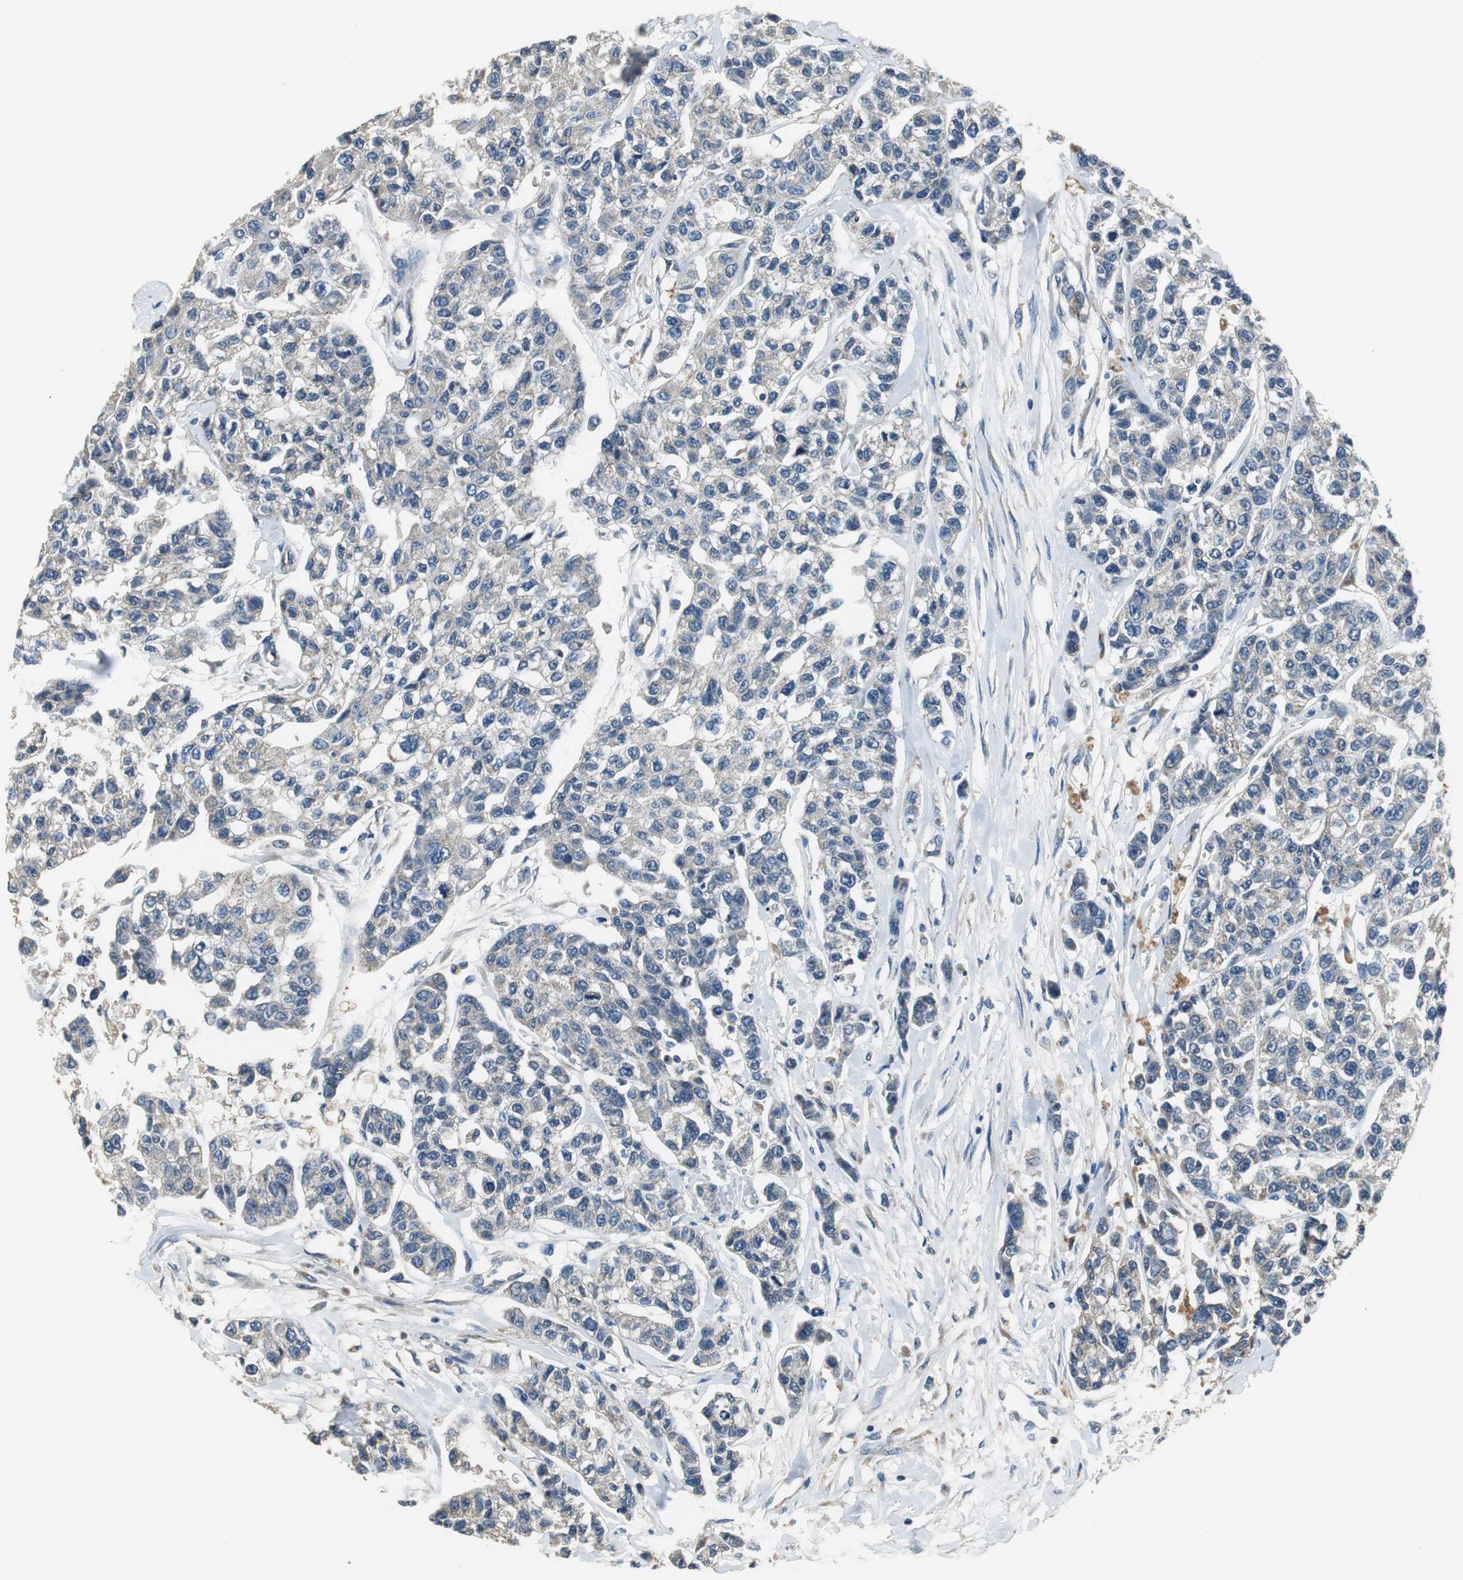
{"staining": {"intensity": "negative", "quantity": "none", "location": "none"}, "tissue": "breast cancer", "cell_type": "Tumor cells", "image_type": "cancer", "snomed": [{"axis": "morphology", "description": "Duct carcinoma"}, {"axis": "topography", "description": "Breast"}], "caption": "This is an IHC micrograph of breast cancer. There is no expression in tumor cells.", "gene": "MTIF2", "patient": {"sex": "female", "age": 51}}